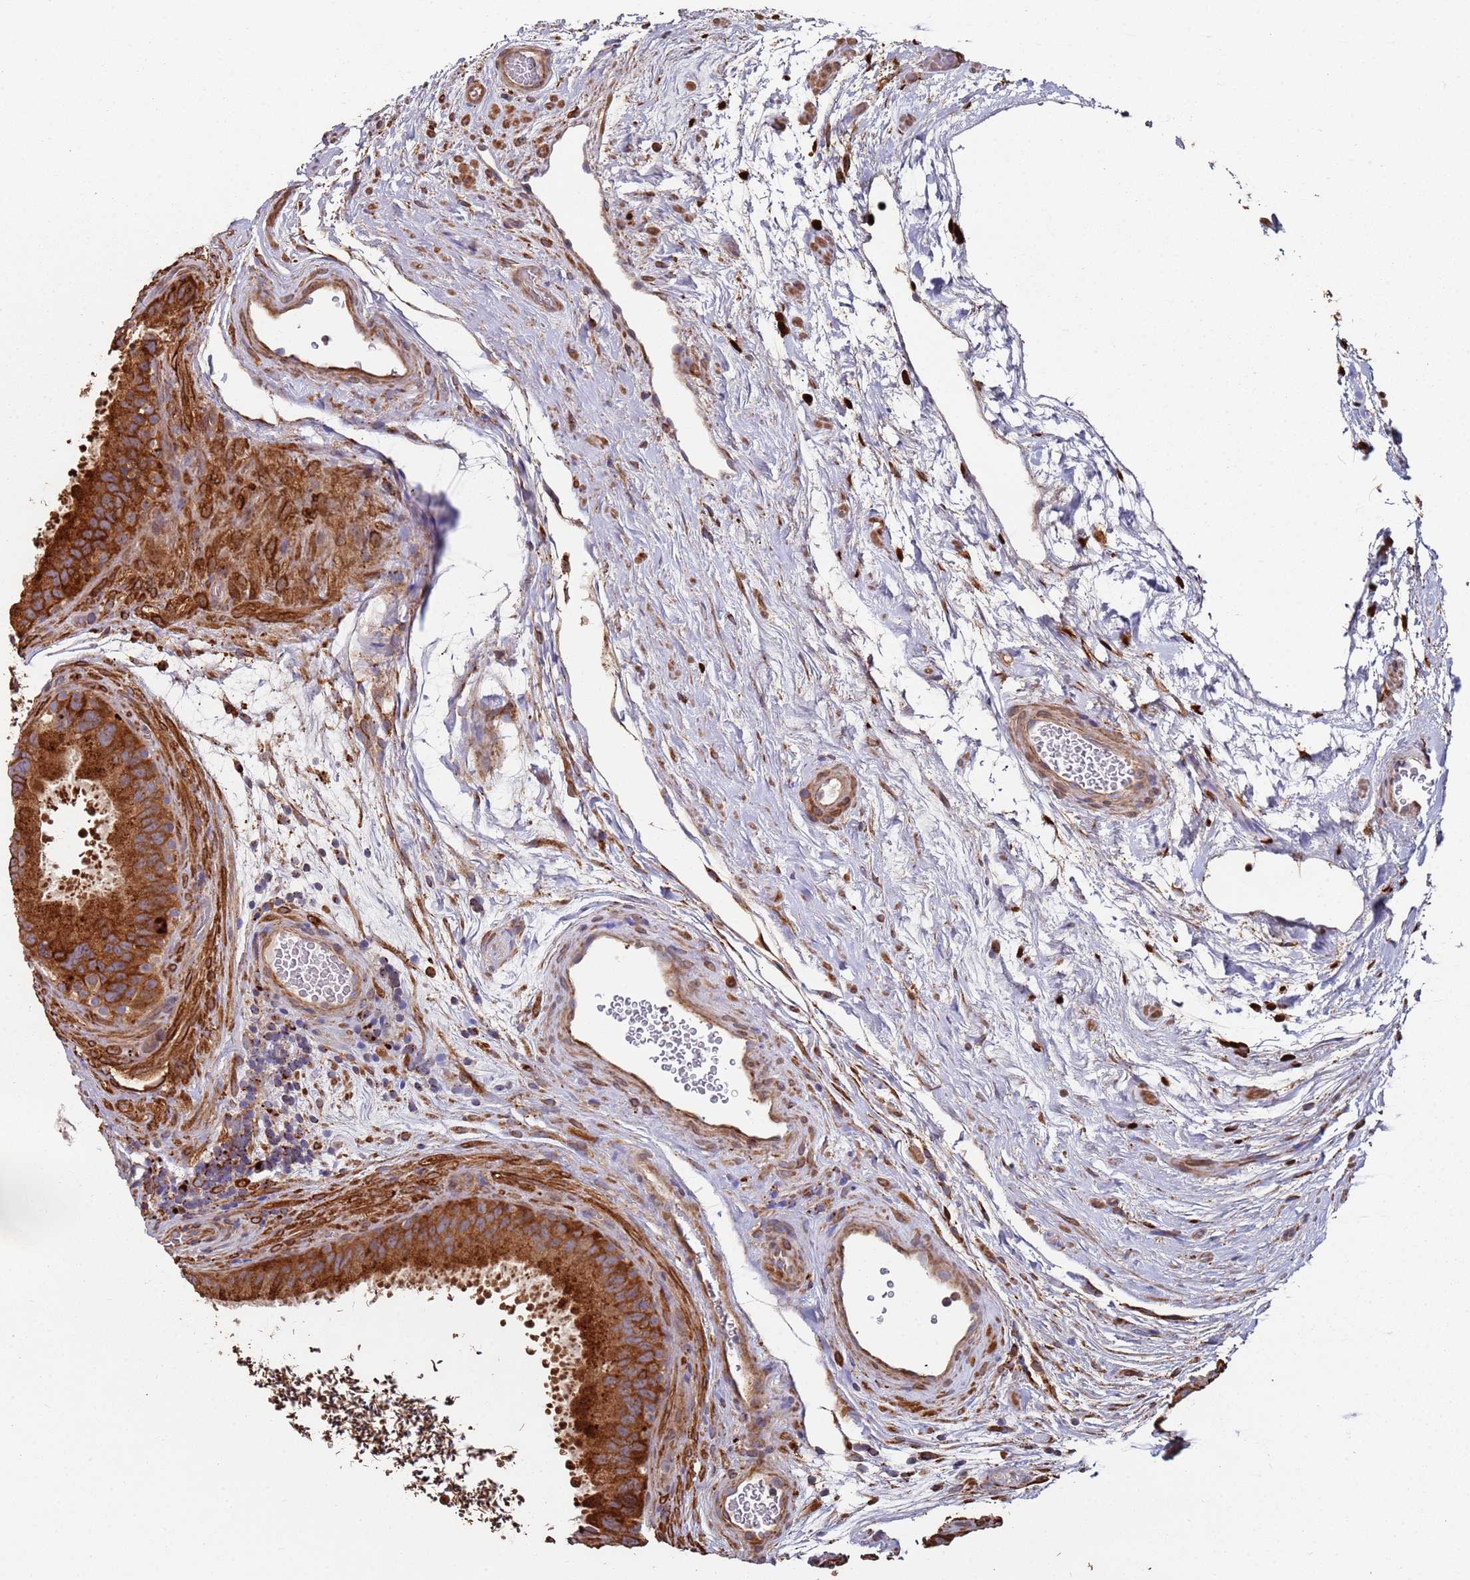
{"staining": {"intensity": "strong", "quantity": "25%-75%", "location": "cytoplasmic/membranous"}, "tissue": "epididymis", "cell_type": "Glandular cells", "image_type": "normal", "snomed": [{"axis": "morphology", "description": "Normal tissue, NOS"}, {"axis": "topography", "description": "Epididymis, spermatic cord, NOS"}], "caption": "Immunohistochemistry image of benign epididymis: human epididymis stained using immunohistochemistry demonstrates high levels of strong protein expression localized specifically in the cytoplasmic/membranous of glandular cells, appearing as a cytoplasmic/membranous brown color.", "gene": "LACC1", "patient": {"sex": "male", "age": 50}}